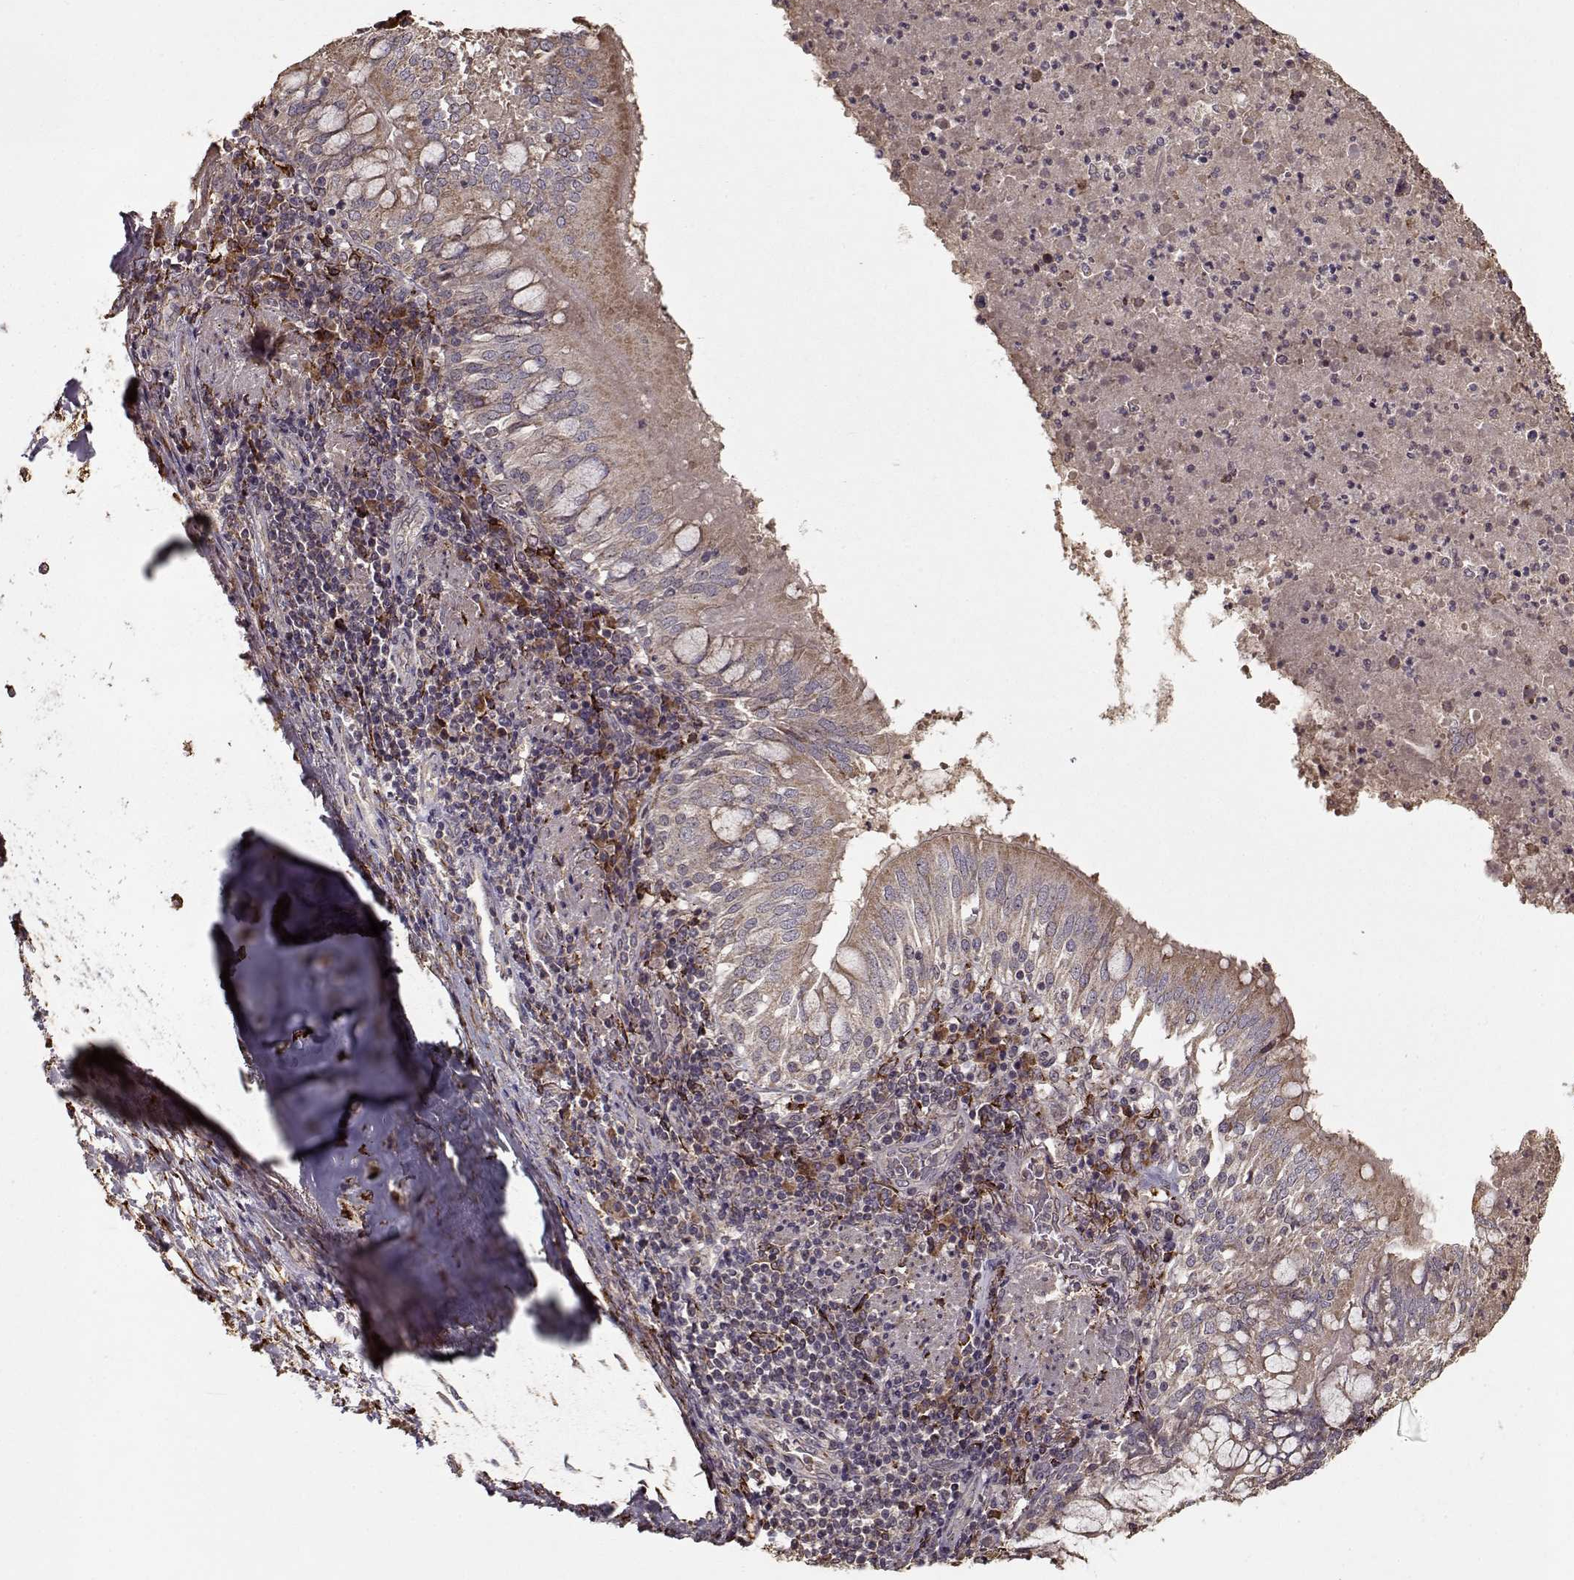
{"staining": {"intensity": "weak", "quantity": ">75%", "location": "cytoplasmic/membranous"}, "tissue": "lung cancer", "cell_type": "Tumor cells", "image_type": "cancer", "snomed": [{"axis": "morphology", "description": "Normal tissue, NOS"}, {"axis": "morphology", "description": "Squamous cell carcinoma, NOS"}, {"axis": "topography", "description": "Bronchus"}, {"axis": "topography", "description": "Lung"}], "caption": "Immunohistochemical staining of lung cancer (squamous cell carcinoma) reveals low levels of weak cytoplasmic/membranous expression in about >75% of tumor cells. (Stains: DAB (3,3'-diaminobenzidine) in brown, nuclei in blue, Microscopy: brightfield microscopy at high magnification).", "gene": "IMMP1L", "patient": {"sex": "male", "age": 64}}